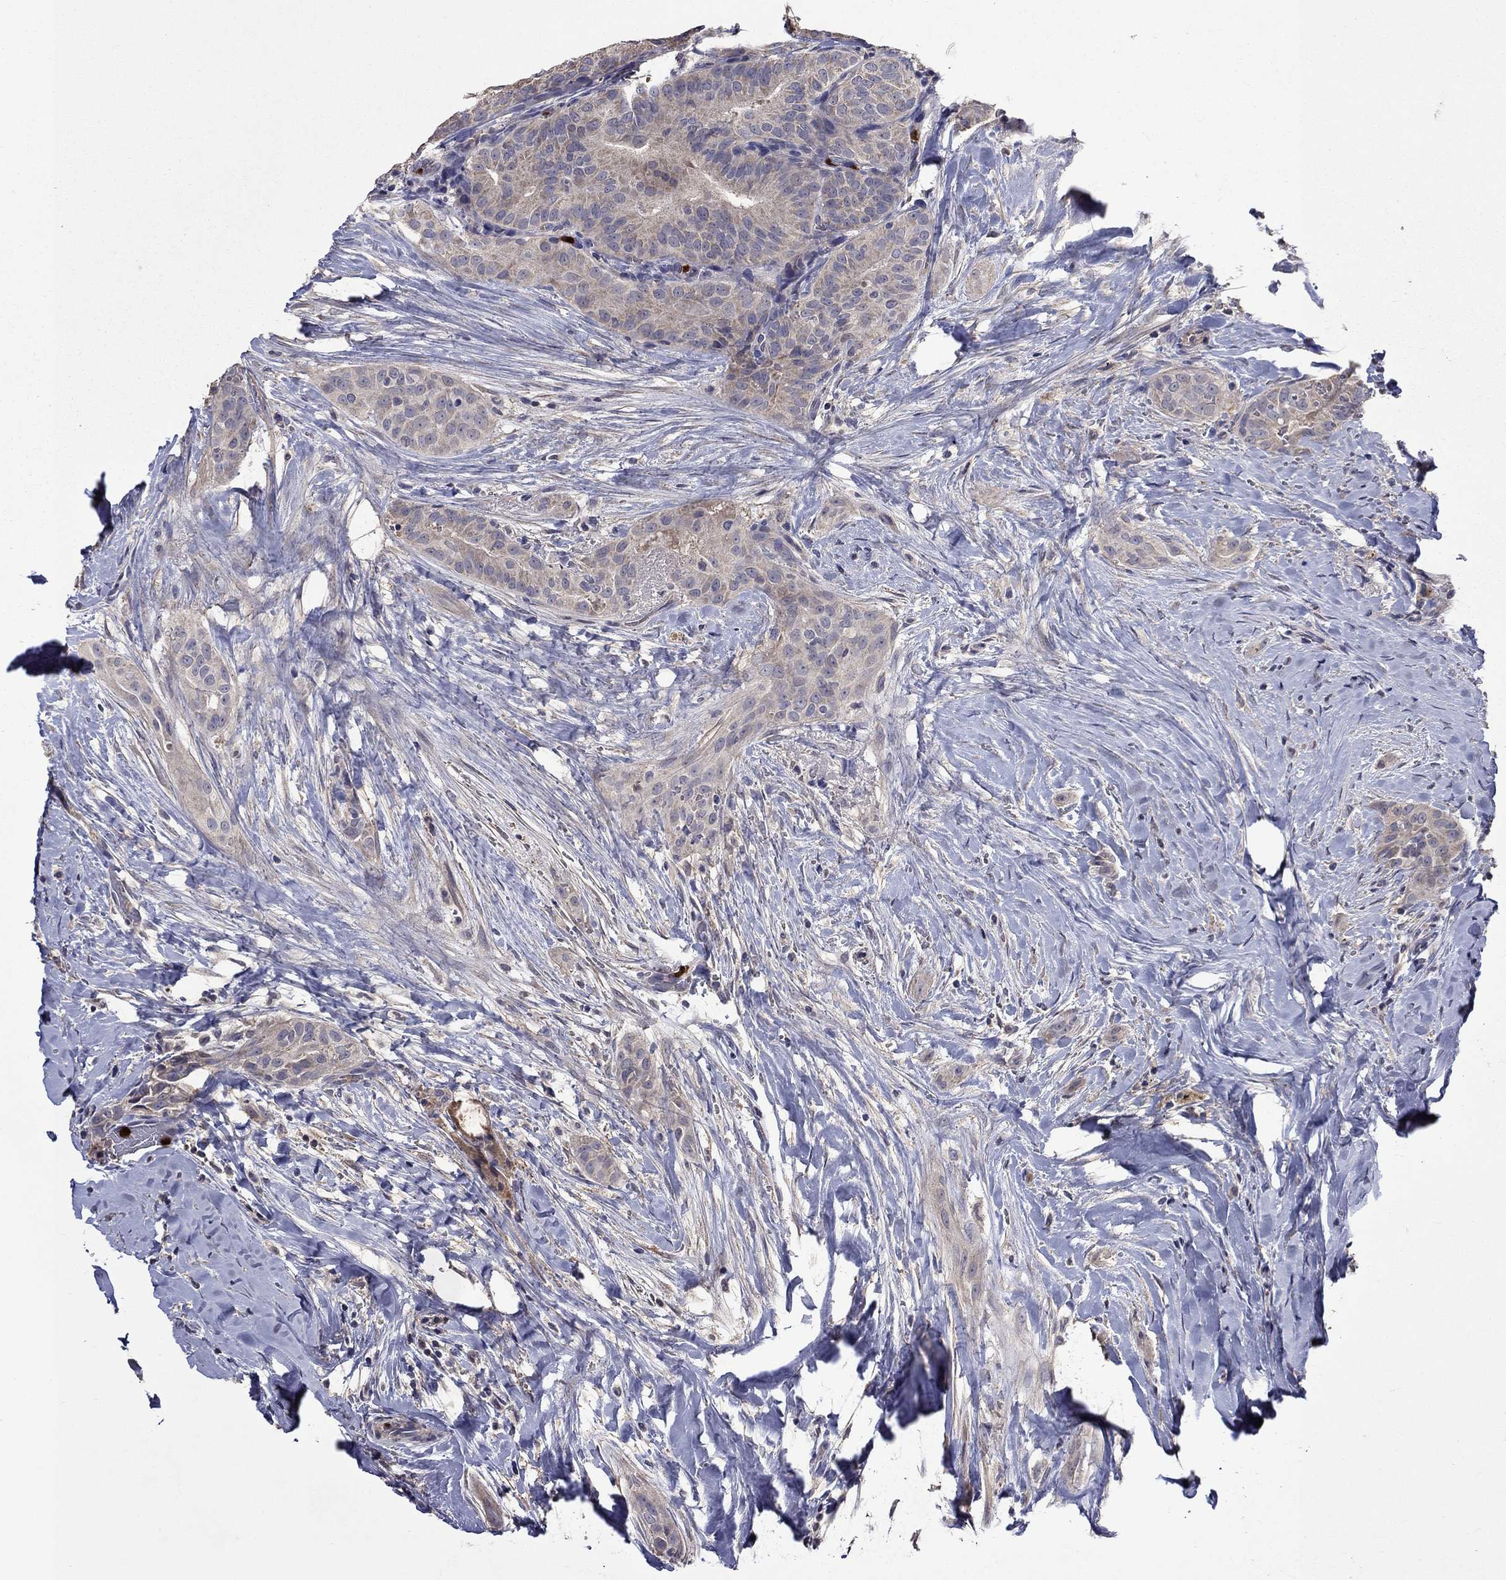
{"staining": {"intensity": "negative", "quantity": "none", "location": "none"}, "tissue": "thyroid cancer", "cell_type": "Tumor cells", "image_type": "cancer", "snomed": [{"axis": "morphology", "description": "Papillary adenocarcinoma, NOS"}, {"axis": "topography", "description": "Thyroid gland"}], "caption": "High power microscopy photomicrograph of an IHC micrograph of thyroid papillary adenocarcinoma, revealing no significant staining in tumor cells. Nuclei are stained in blue.", "gene": "SATB1", "patient": {"sex": "male", "age": 61}}